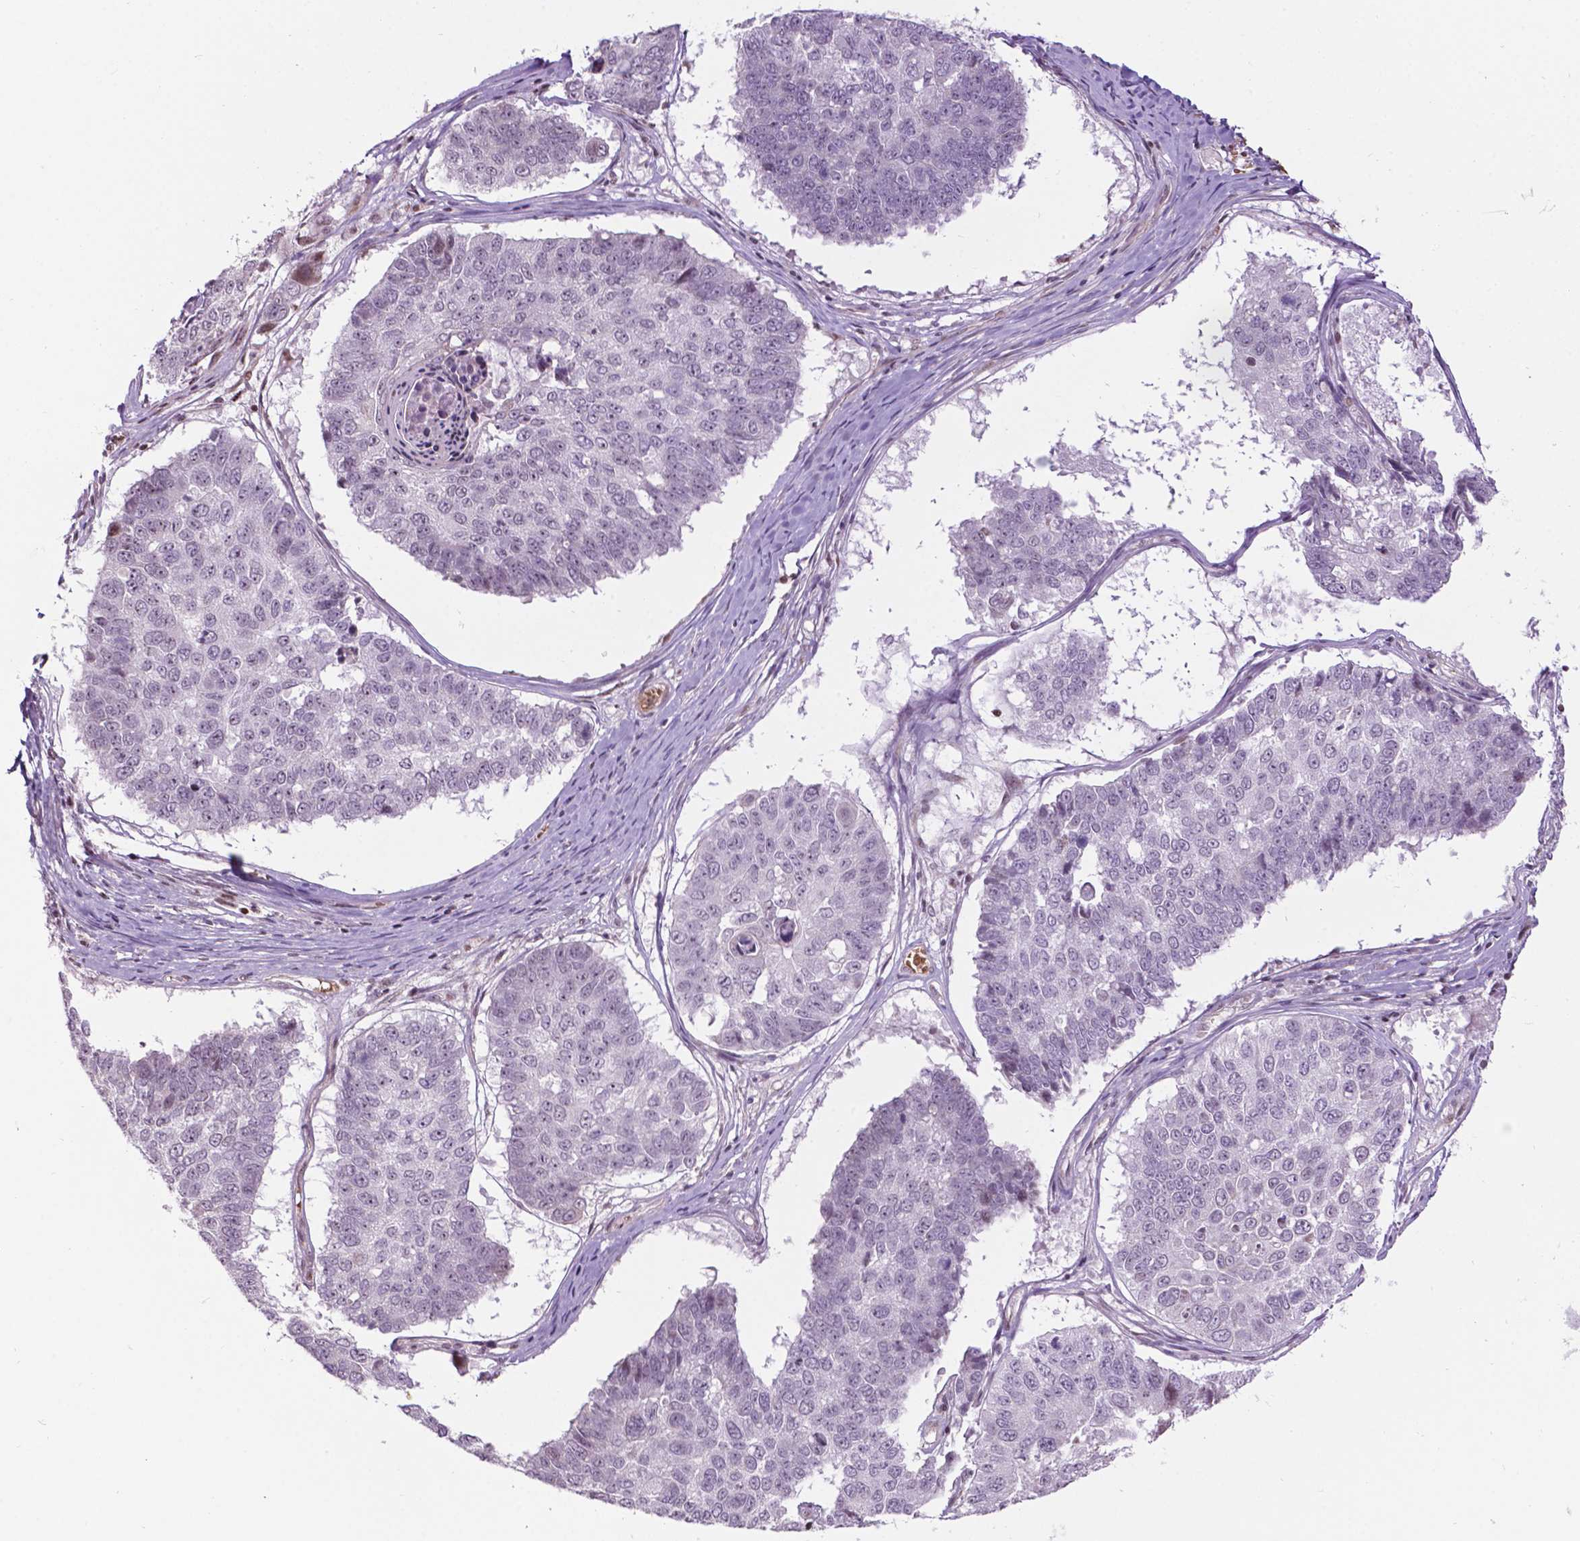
{"staining": {"intensity": "negative", "quantity": "none", "location": "none"}, "tissue": "lung cancer", "cell_type": "Tumor cells", "image_type": "cancer", "snomed": [{"axis": "morphology", "description": "Squamous cell carcinoma, NOS"}, {"axis": "topography", "description": "Lung"}], "caption": "This is a micrograph of immunohistochemistry staining of lung cancer, which shows no expression in tumor cells.", "gene": "PTPN18", "patient": {"sex": "male", "age": 73}}